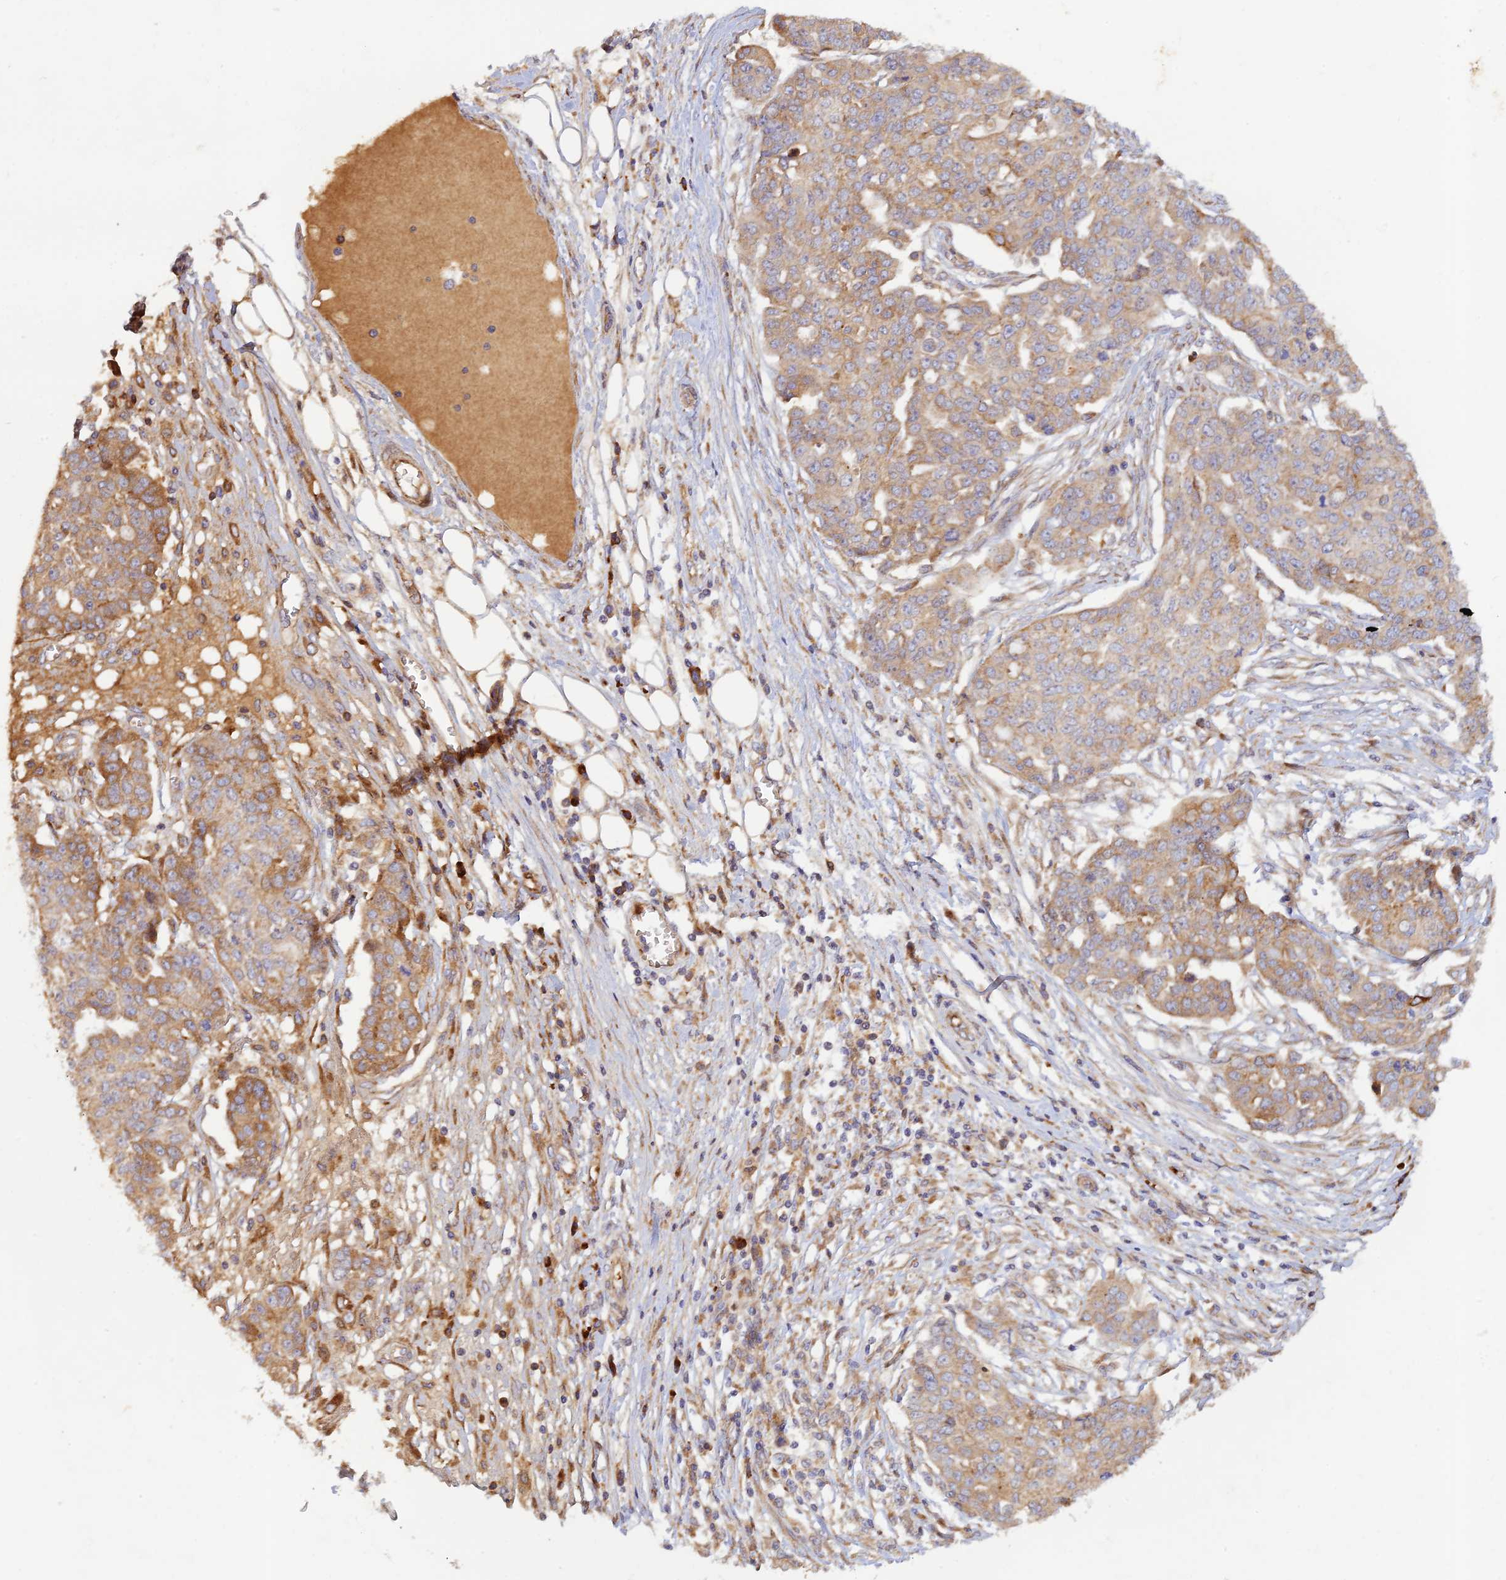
{"staining": {"intensity": "moderate", "quantity": "25%-75%", "location": "cytoplasmic/membranous"}, "tissue": "ovarian cancer", "cell_type": "Tumor cells", "image_type": "cancer", "snomed": [{"axis": "morphology", "description": "Cystadenocarcinoma, serous, NOS"}, {"axis": "topography", "description": "Soft tissue"}, {"axis": "topography", "description": "Ovary"}], "caption": "Immunohistochemistry (DAB) staining of ovarian serous cystadenocarcinoma demonstrates moderate cytoplasmic/membranous protein staining in approximately 25%-75% of tumor cells. (DAB IHC, brown staining for protein, blue staining for nuclei).", "gene": "GMCL1", "patient": {"sex": "female", "age": 57}}